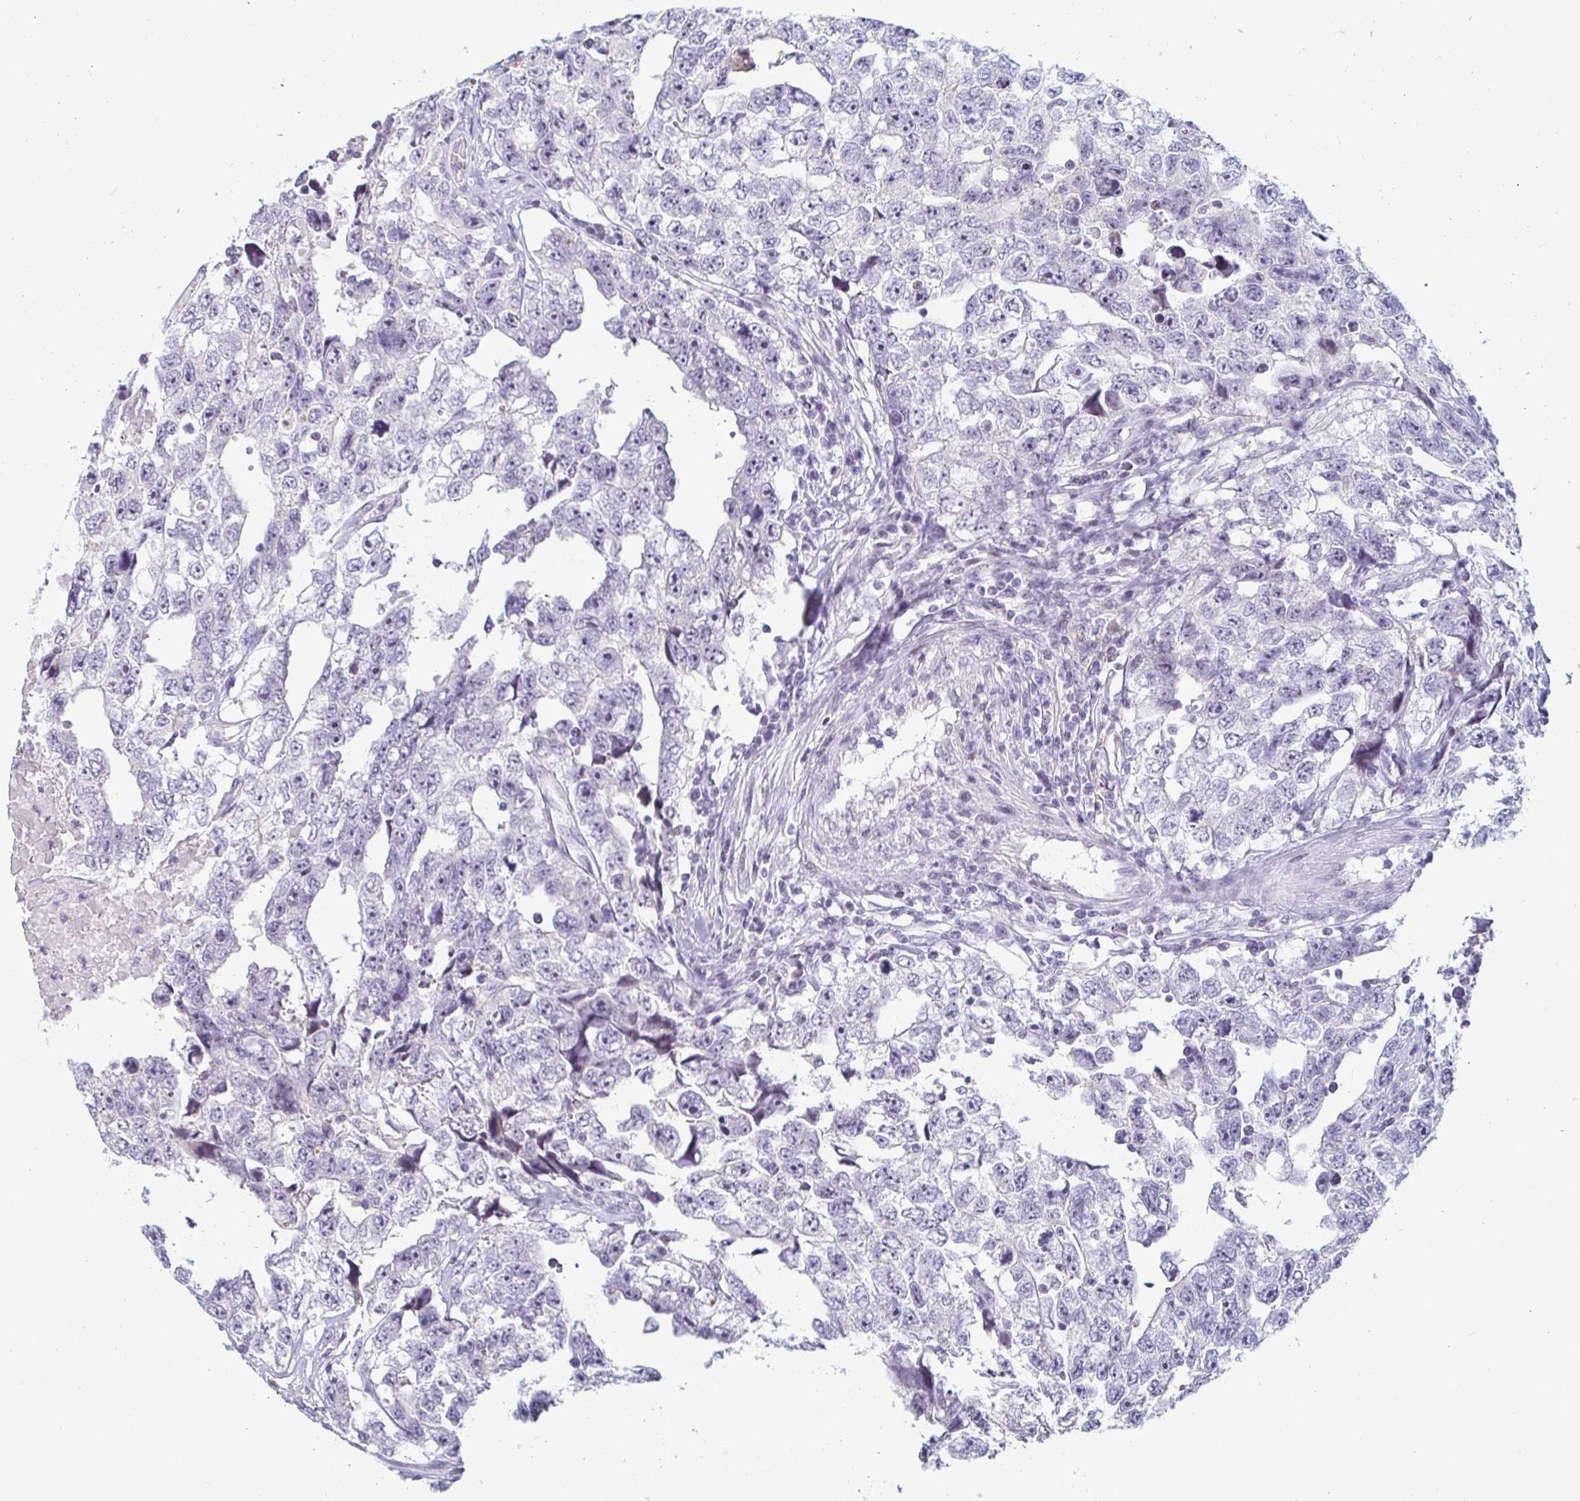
{"staining": {"intensity": "negative", "quantity": "none", "location": "none"}, "tissue": "testis cancer", "cell_type": "Tumor cells", "image_type": "cancer", "snomed": [{"axis": "morphology", "description": "Carcinoma, Embryonal, NOS"}, {"axis": "topography", "description": "Testis"}], "caption": "Immunohistochemical staining of embryonal carcinoma (testis) demonstrates no significant staining in tumor cells.", "gene": "CR2", "patient": {"sex": "male", "age": 22}}